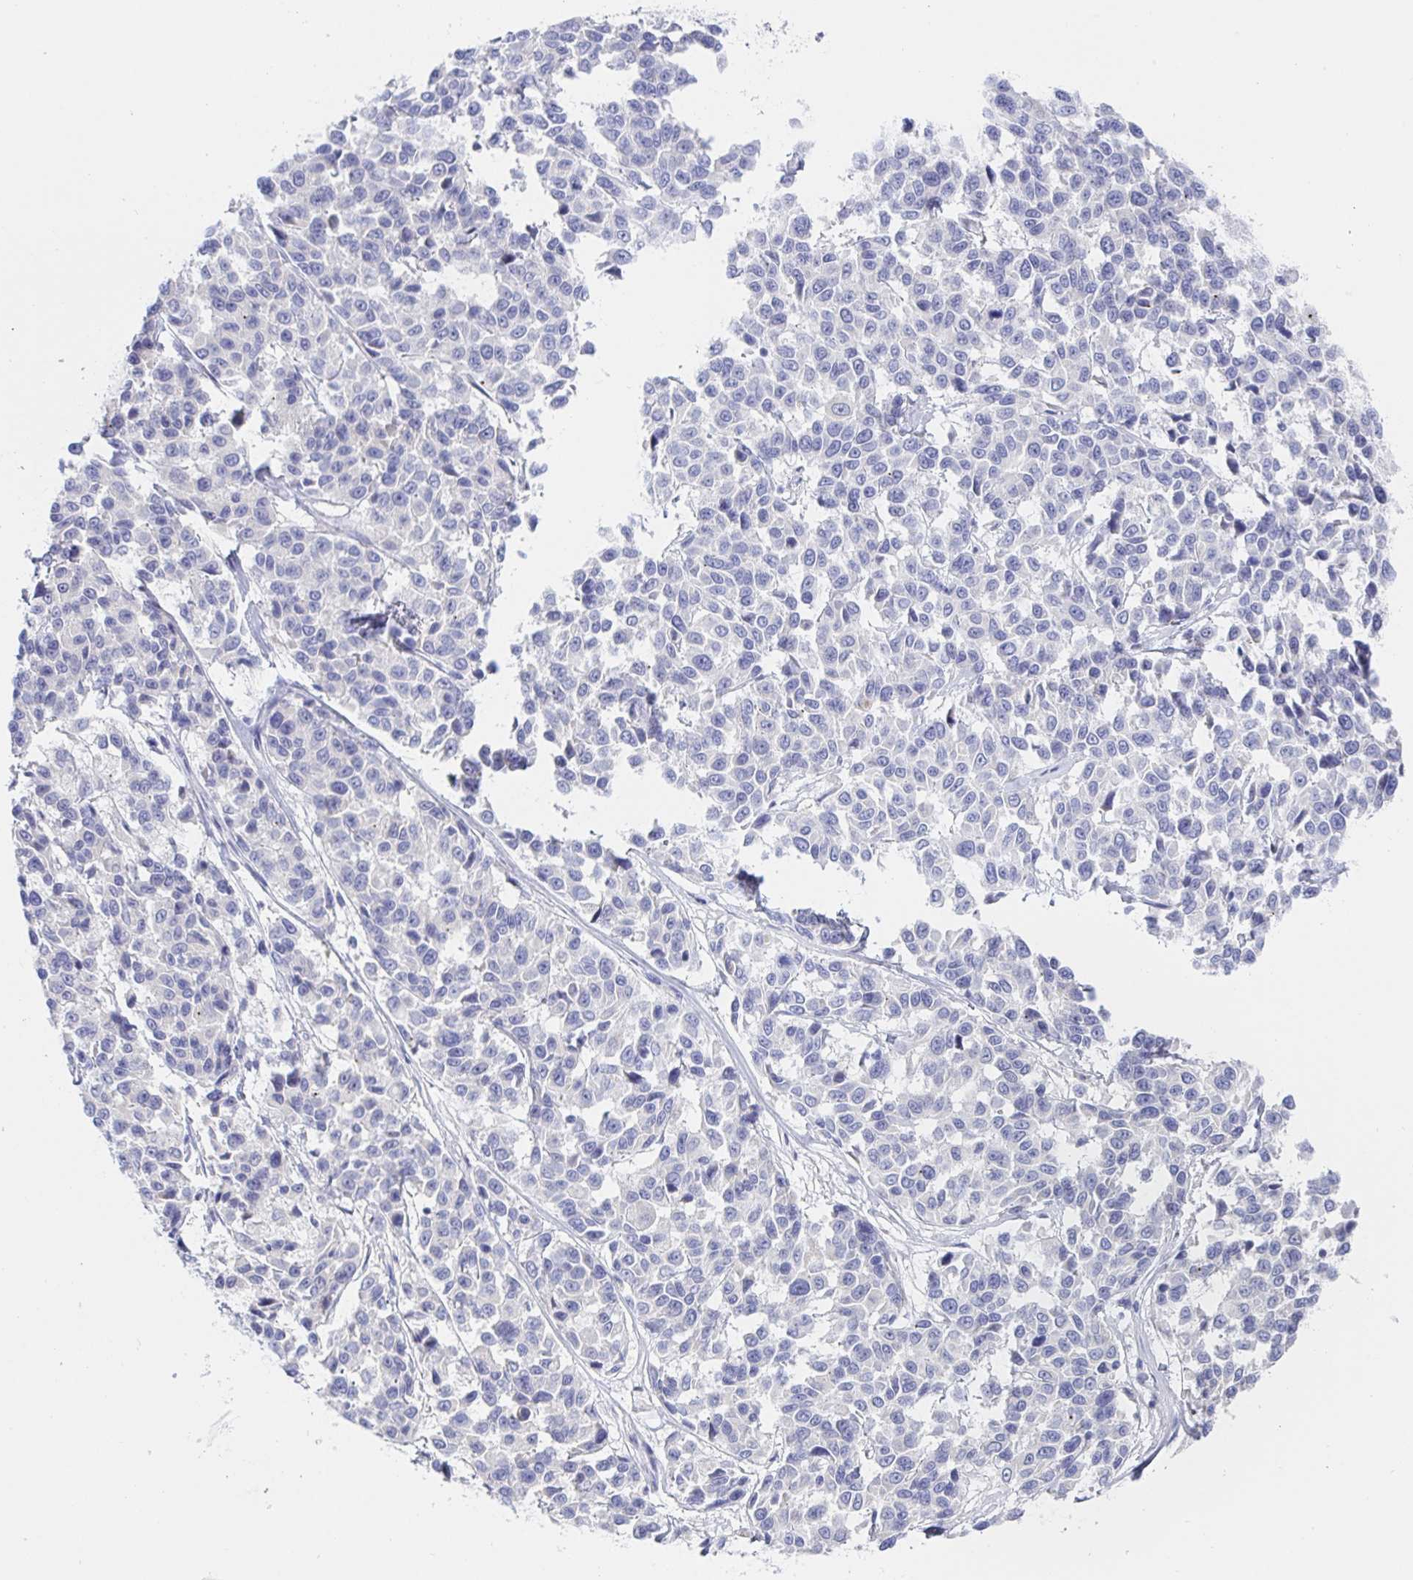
{"staining": {"intensity": "negative", "quantity": "none", "location": "none"}, "tissue": "melanoma", "cell_type": "Tumor cells", "image_type": "cancer", "snomed": [{"axis": "morphology", "description": "Malignant melanoma, NOS"}, {"axis": "topography", "description": "Skin"}], "caption": "A micrograph of human malignant melanoma is negative for staining in tumor cells.", "gene": "SIAH3", "patient": {"sex": "female", "age": 66}}